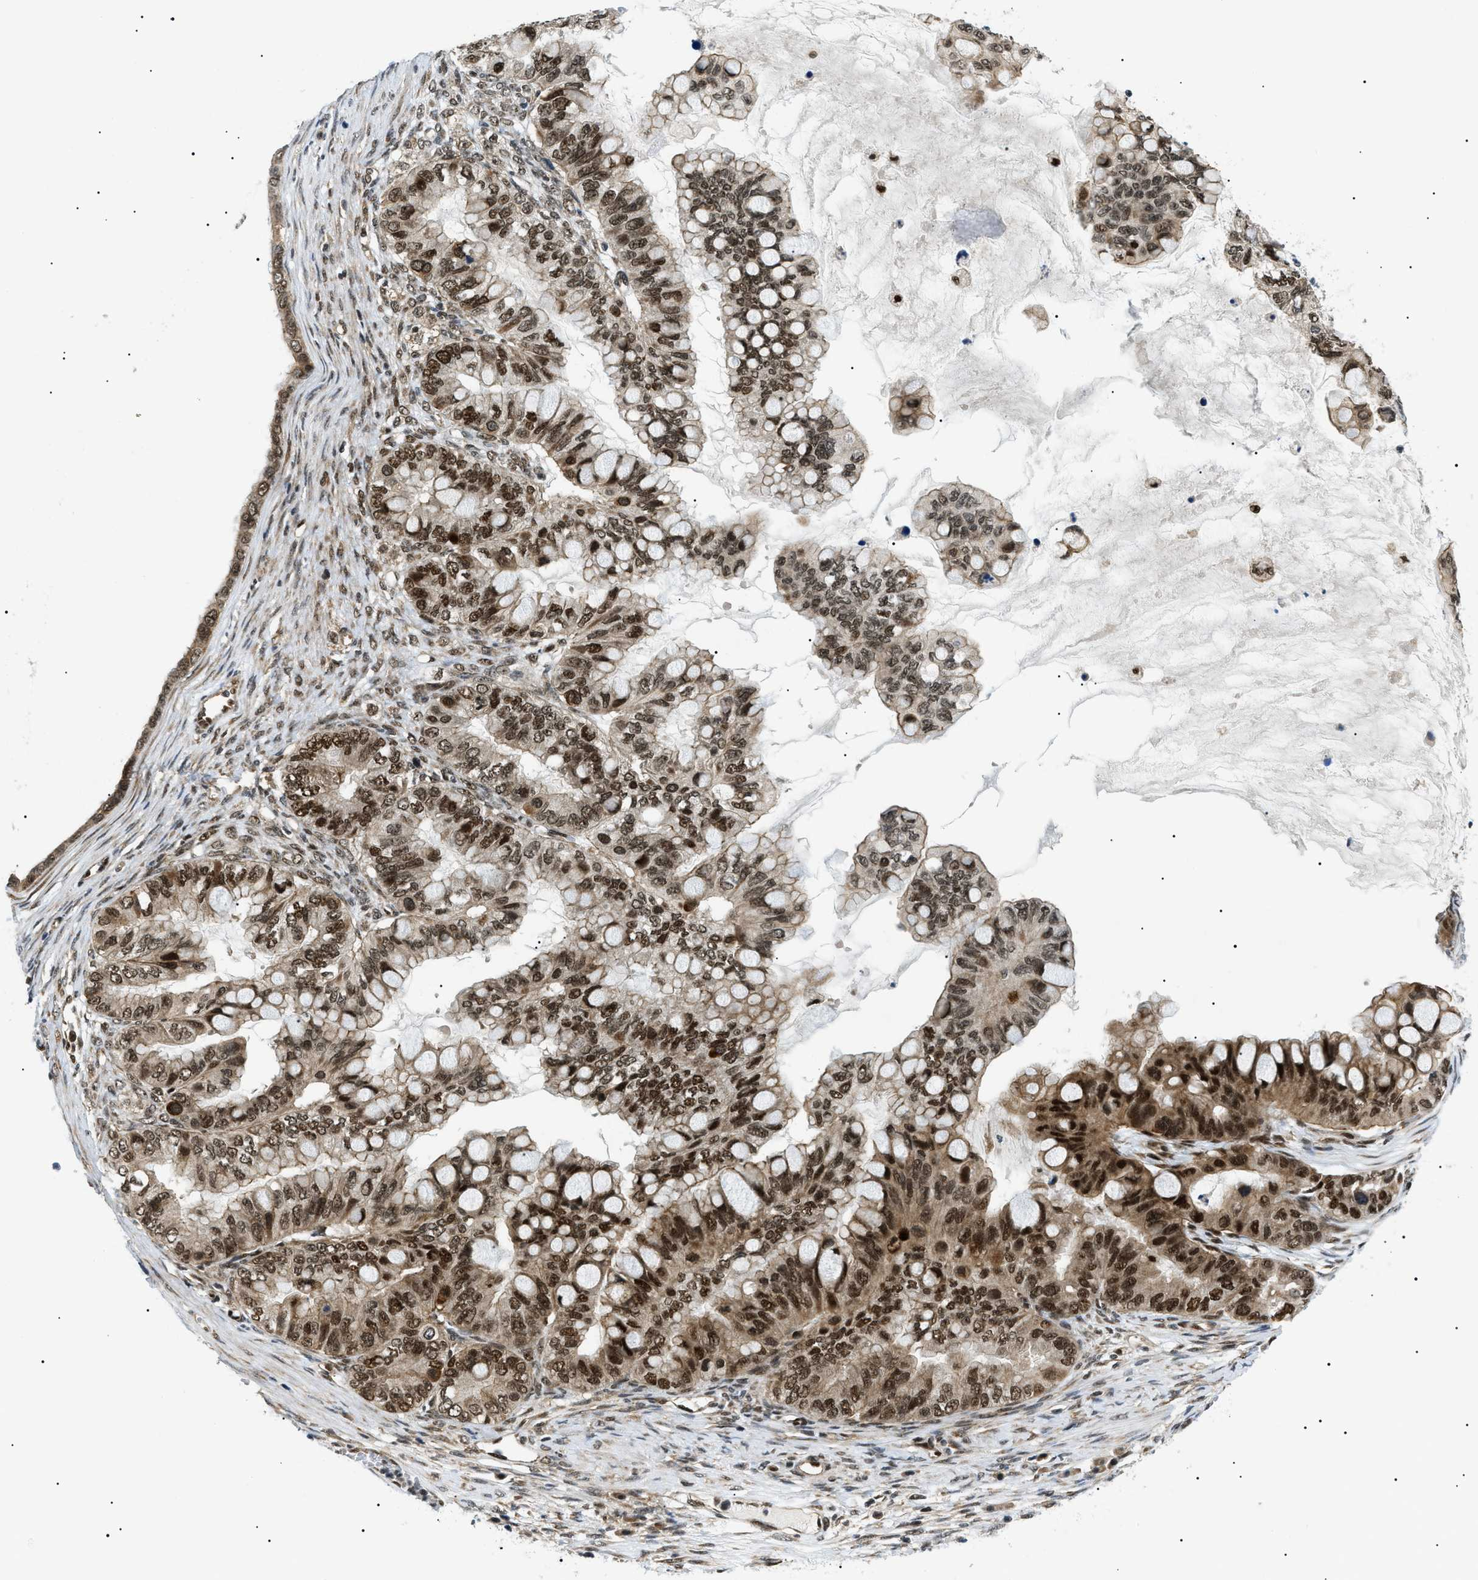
{"staining": {"intensity": "strong", "quantity": ">75%", "location": "cytoplasmic/membranous,nuclear"}, "tissue": "ovarian cancer", "cell_type": "Tumor cells", "image_type": "cancer", "snomed": [{"axis": "morphology", "description": "Cystadenocarcinoma, mucinous, NOS"}, {"axis": "topography", "description": "Ovary"}], "caption": "There is high levels of strong cytoplasmic/membranous and nuclear positivity in tumor cells of ovarian mucinous cystadenocarcinoma, as demonstrated by immunohistochemical staining (brown color).", "gene": "CWC25", "patient": {"sex": "female", "age": 80}}